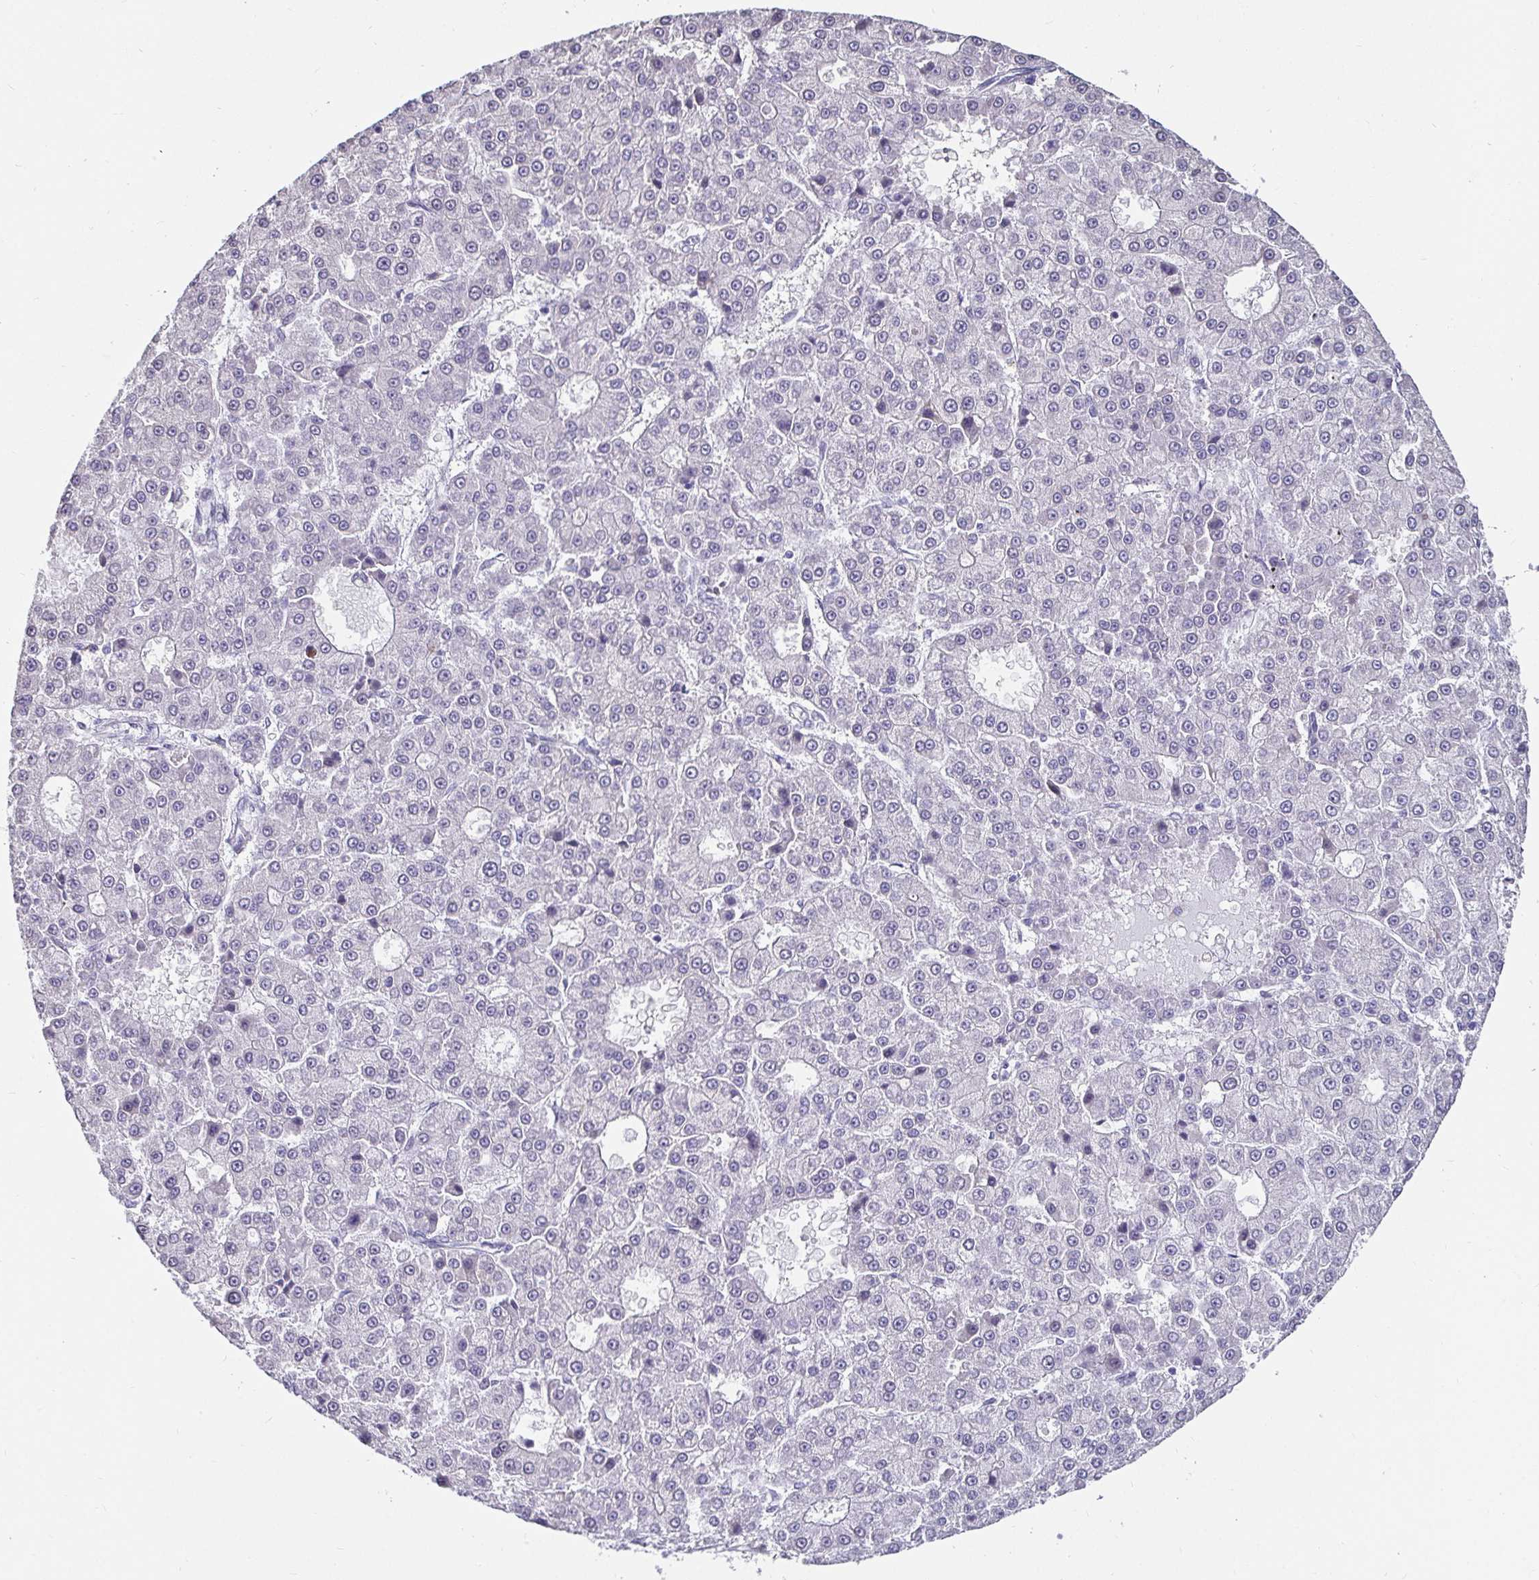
{"staining": {"intensity": "negative", "quantity": "none", "location": "none"}, "tissue": "liver cancer", "cell_type": "Tumor cells", "image_type": "cancer", "snomed": [{"axis": "morphology", "description": "Carcinoma, Hepatocellular, NOS"}, {"axis": "topography", "description": "Liver"}], "caption": "The image demonstrates no significant positivity in tumor cells of hepatocellular carcinoma (liver).", "gene": "ANLN", "patient": {"sex": "male", "age": 70}}